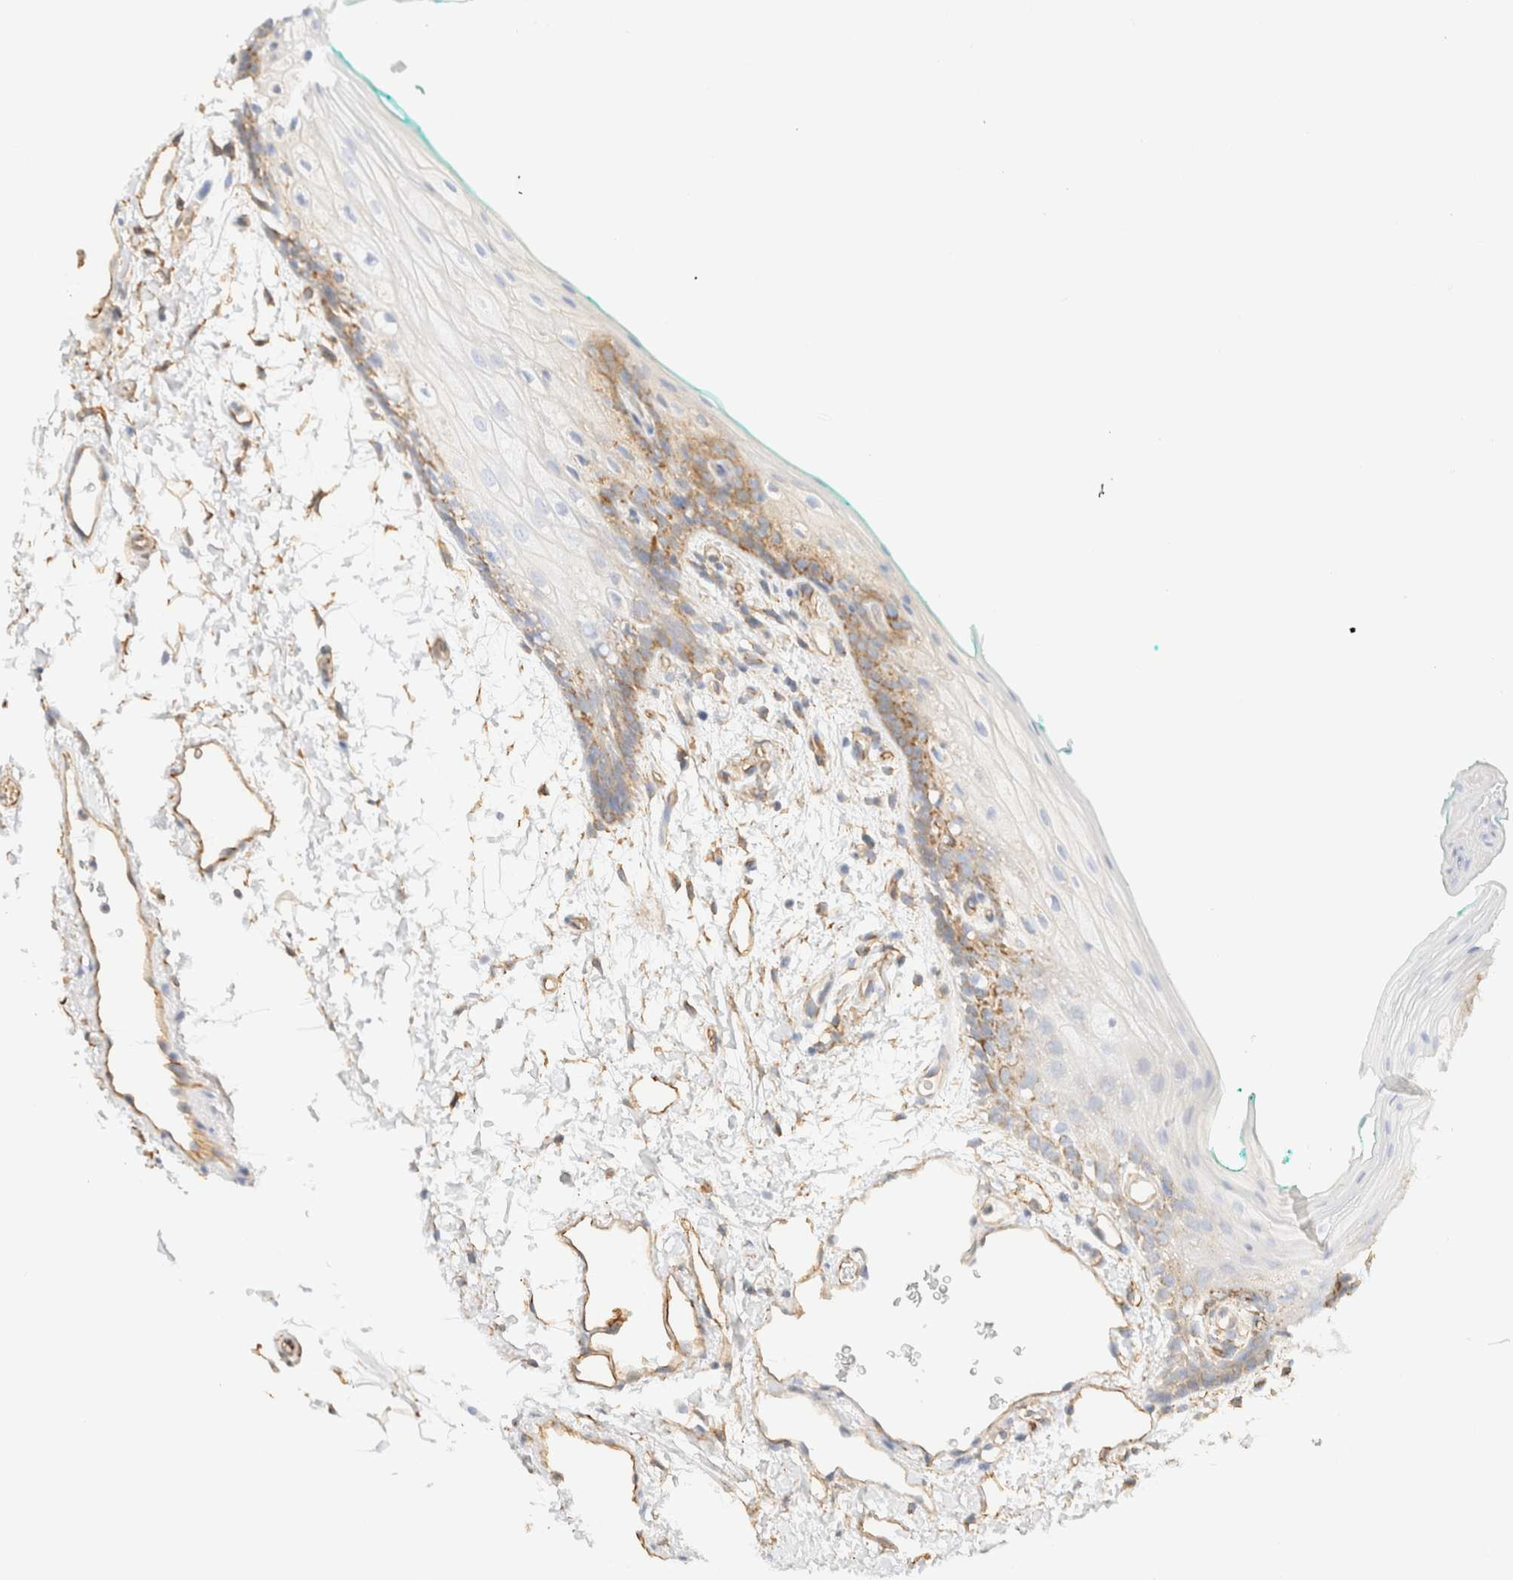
{"staining": {"intensity": "weak", "quantity": "25%-75%", "location": "cytoplasmic/membranous"}, "tissue": "oral mucosa", "cell_type": "Squamous epithelial cells", "image_type": "normal", "snomed": [{"axis": "morphology", "description": "Normal tissue, NOS"}, {"axis": "topography", "description": "Skeletal muscle"}, {"axis": "topography", "description": "Oral tissue"}, {"axis": "topography", "description": "Peripheral nerve tissue"}], "caption": "Weak cytoplasmic/membranous protein positivity is present in about 25%-75% of squamous epithelial cells in oral mucosa.", "gene": "CYB5R4", "patient": {"sex": "female", "age": 84}}